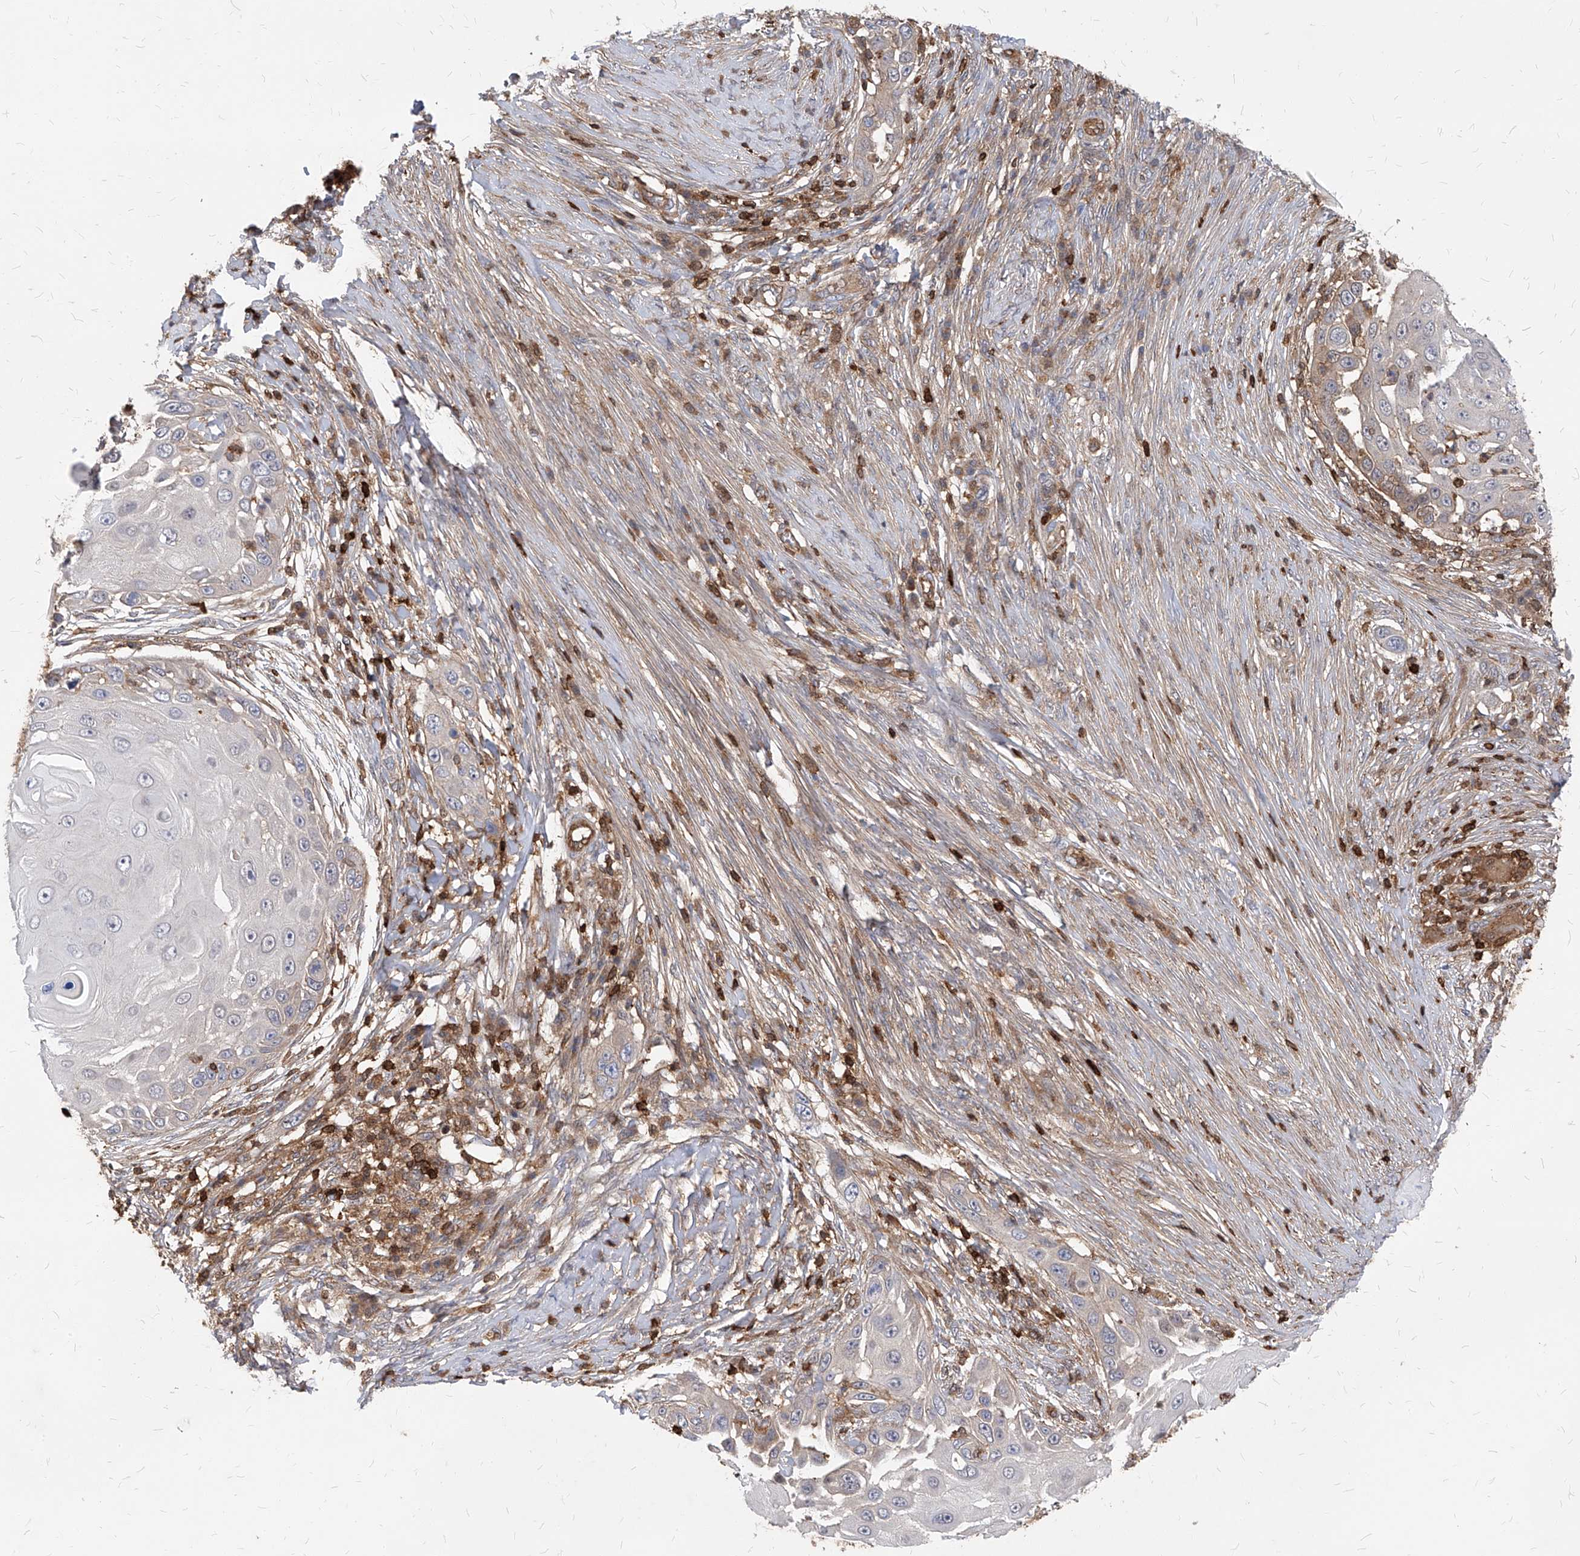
{"staining": {"intensity": "moderate", "quantity": "<25%", "location": "cytoplasmic/membranous"}, "tissue": "skin cancer", "cell_type": "Tumor cells", "image_type": "cancer", "snomed": [{"axis": "morphology", "description": "Squamous cell carcinoma, NOS"}, {"axis": "topography", "description": "Skin"}], "caption": "Immunohistochemical staining of squamous cell carcinoma (skin) reveals low levels of moderate cytoplasmic/membranous protein positivity in about <25% of tumor cells.", "gene": "ABRACL", "patient": {"sex": "female", "age": 44}}